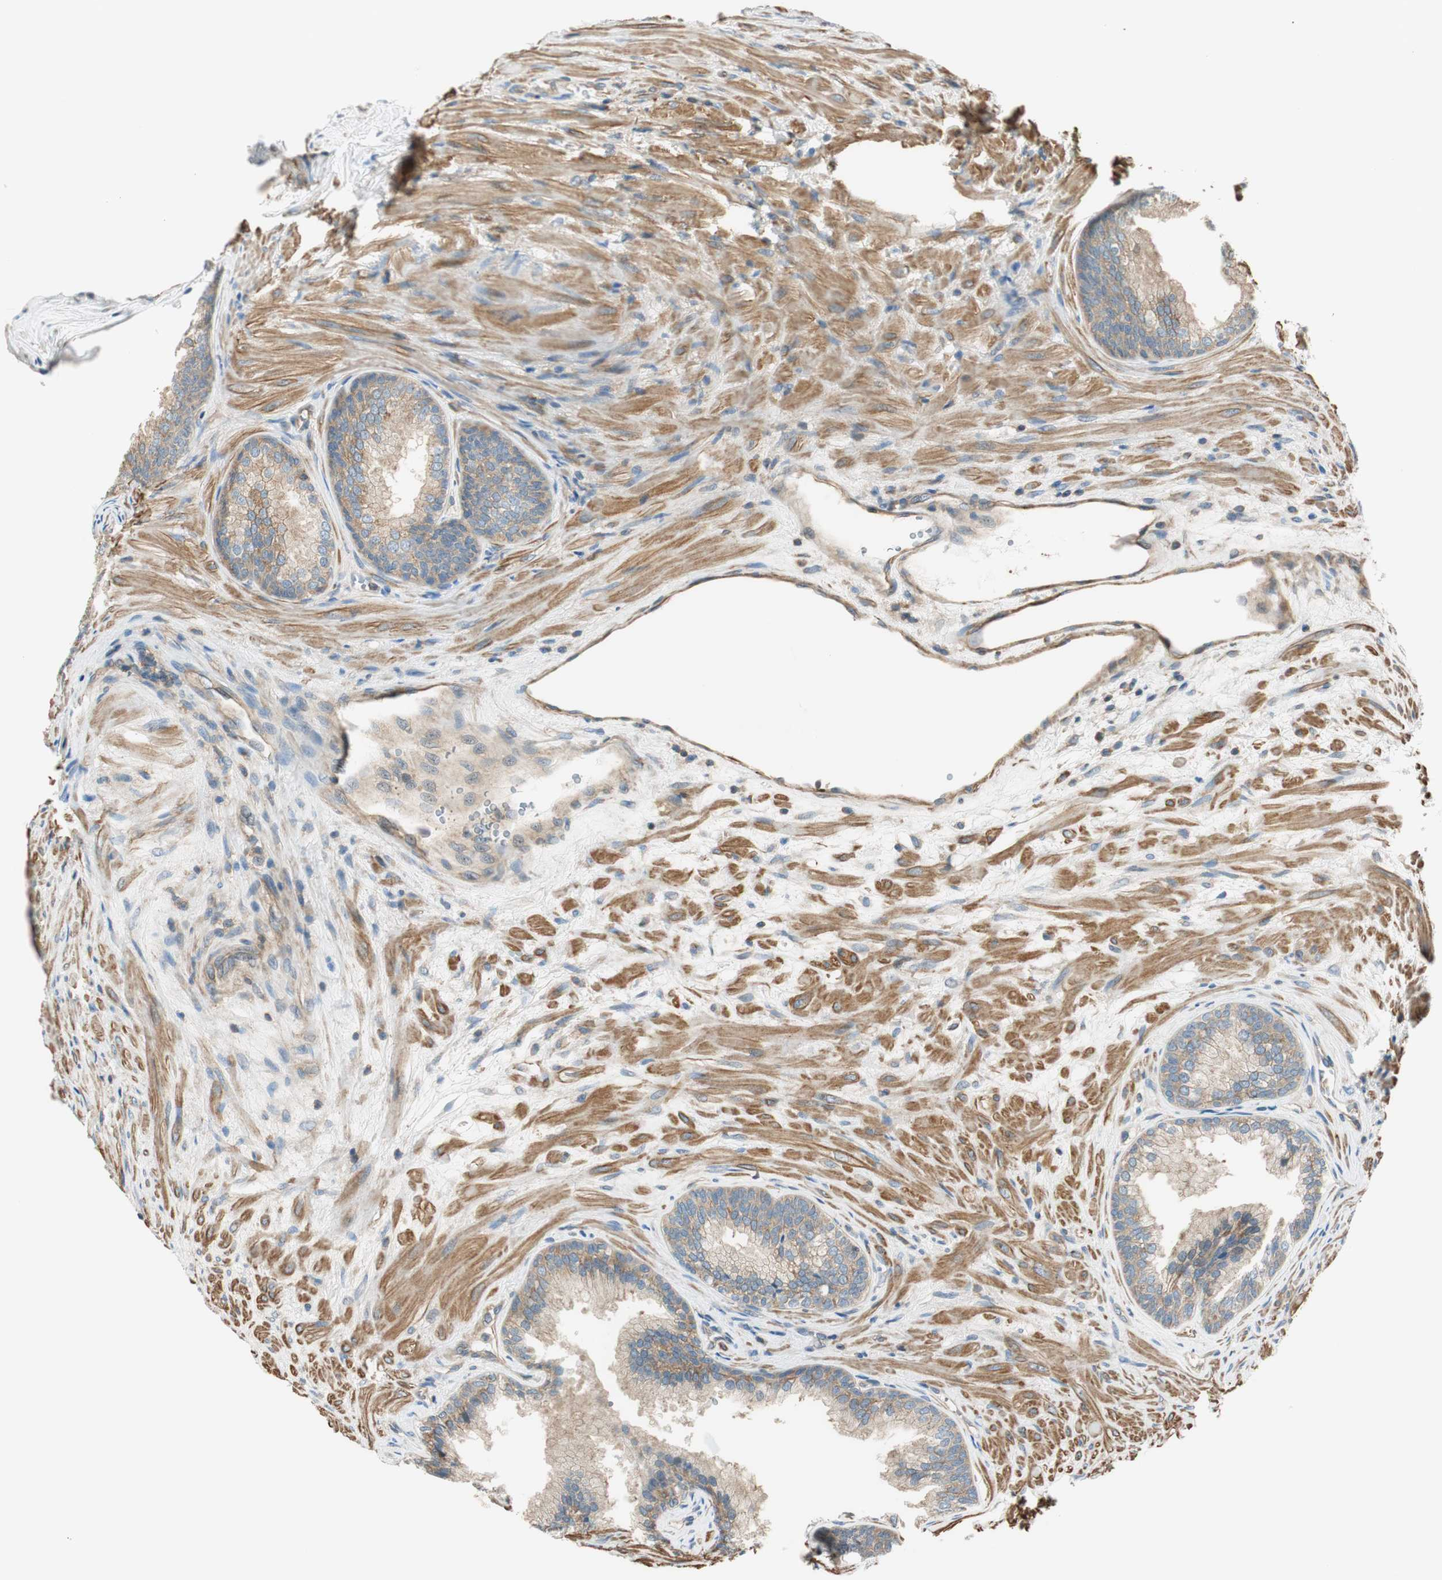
{"staining": {"intensity": "weak", "quantity": "25%-75%", "location": "cytoplasmic/membranous"}, "tissue": "prostate", "cell_type": "Glandular cells", "image_type": "normal", "snomed": [{"axis": "morphology", "description": "Normal tissue, NOS"}, {"axis": "topography", "description": "Prostate"}], "caption": "A histopathology image of prostate stained for a protein demonstrates weak cytoplasmic/membranous brown staining in glandular cells. The staining was performed using DAB (3,3'-diaminobenzidine) to visualize the protein expression in brown, while the nuclei were stained in blue with hematoxylin (Magnification: 20x).", "gene": "PI4K2B", "patient": {"sex": "male", "age": 76}}